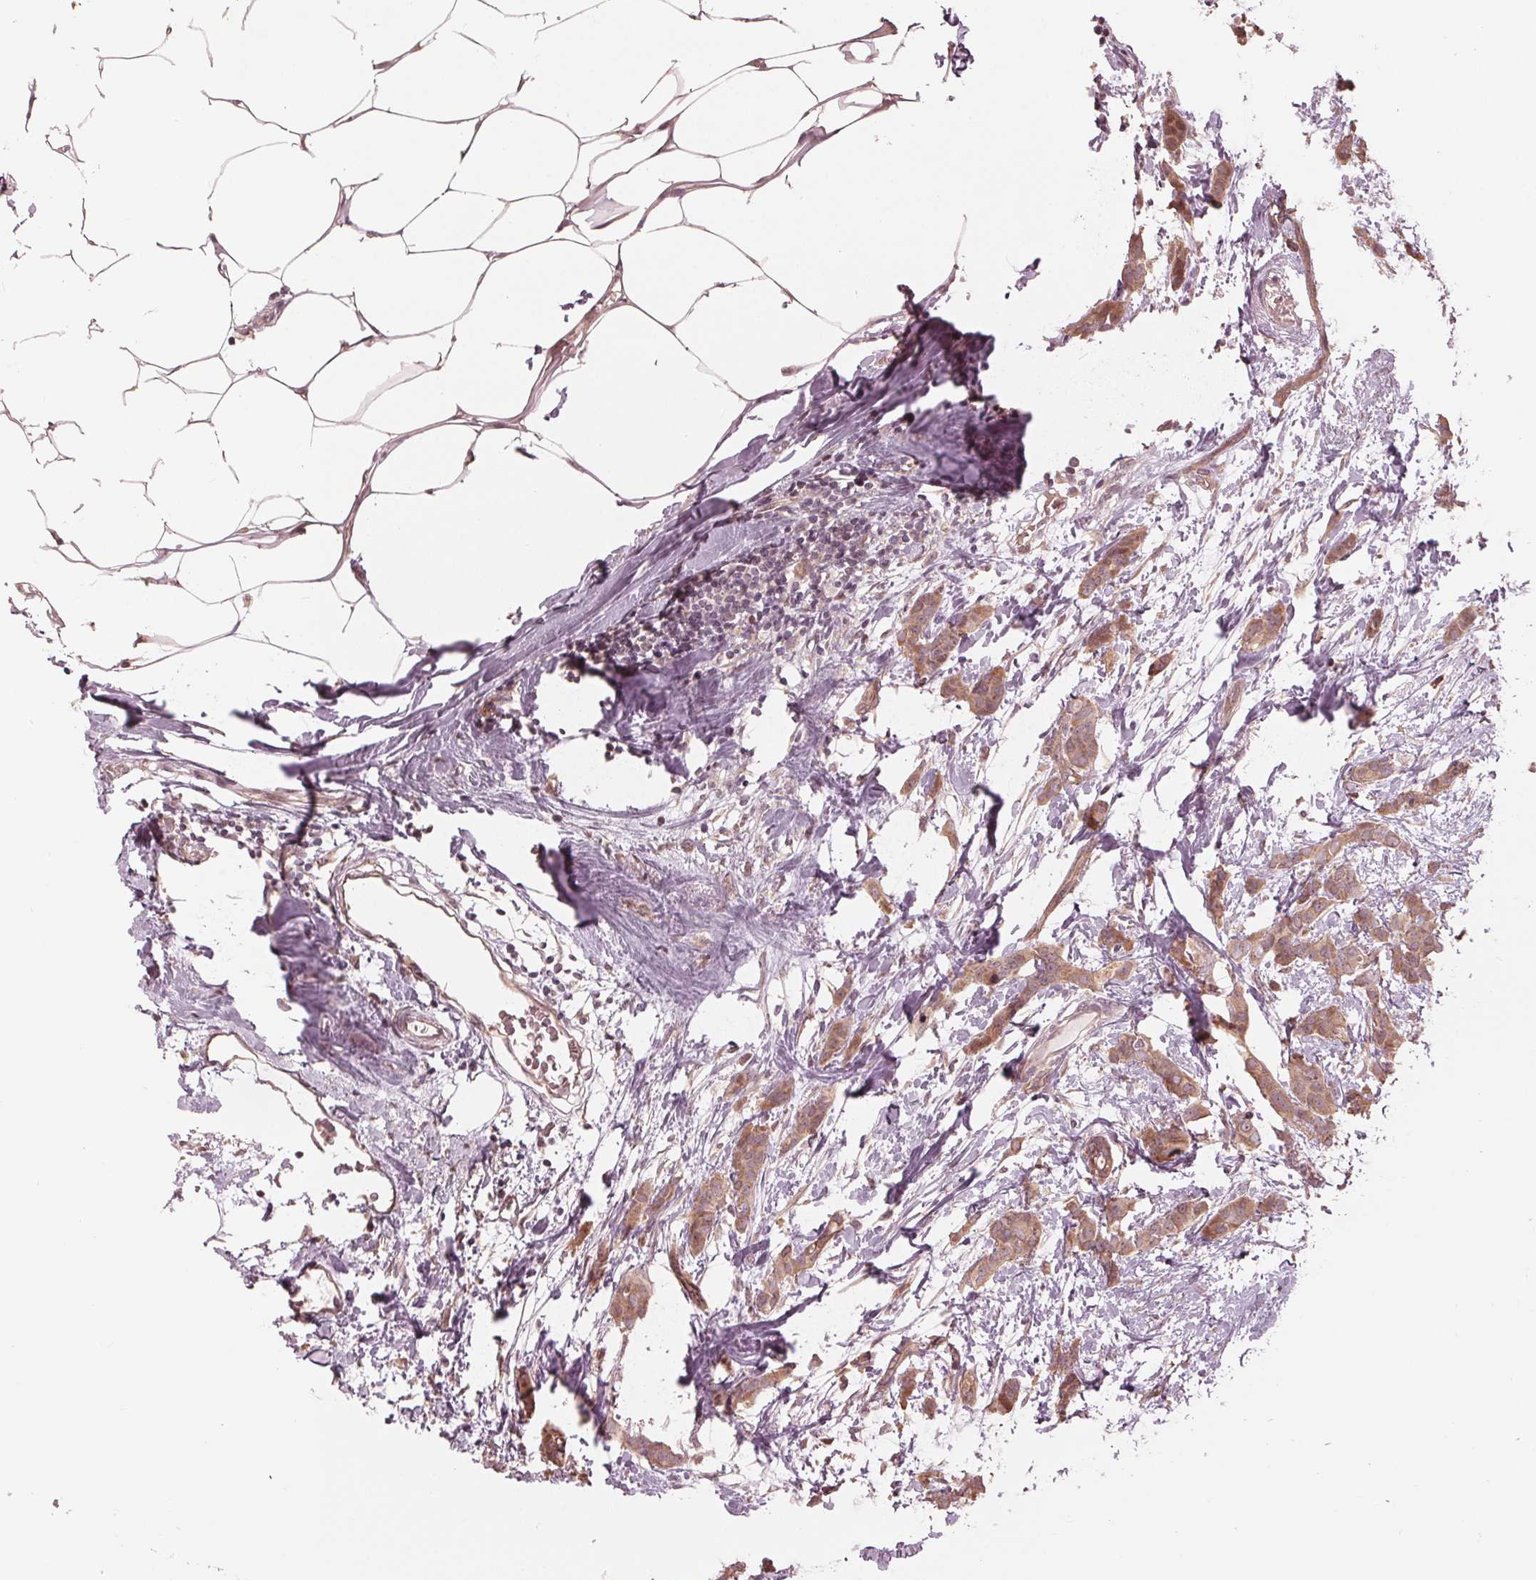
{"staining": {"intensity": "weak", "quantity": ">75%", "location": "cytoplasmic/membranous"}, "tissue": "breast cancer", "cell_type": "Tumor cells", "image_type": "cancer", "snomed": [{"axis": "morphology", "description": "Duct carcinoma"}, {"axis": "topography", "description": "Breast"}], "caption": "Immunohistochemical staining of infiltrating ductal carcinoma (breast) demonstrates low levels of weak cytoplasmic/membranous protein positivity in about >75% of tumor cells.", "gene": "ZNF471", "patient": {"sex": "female", "age": 62}}